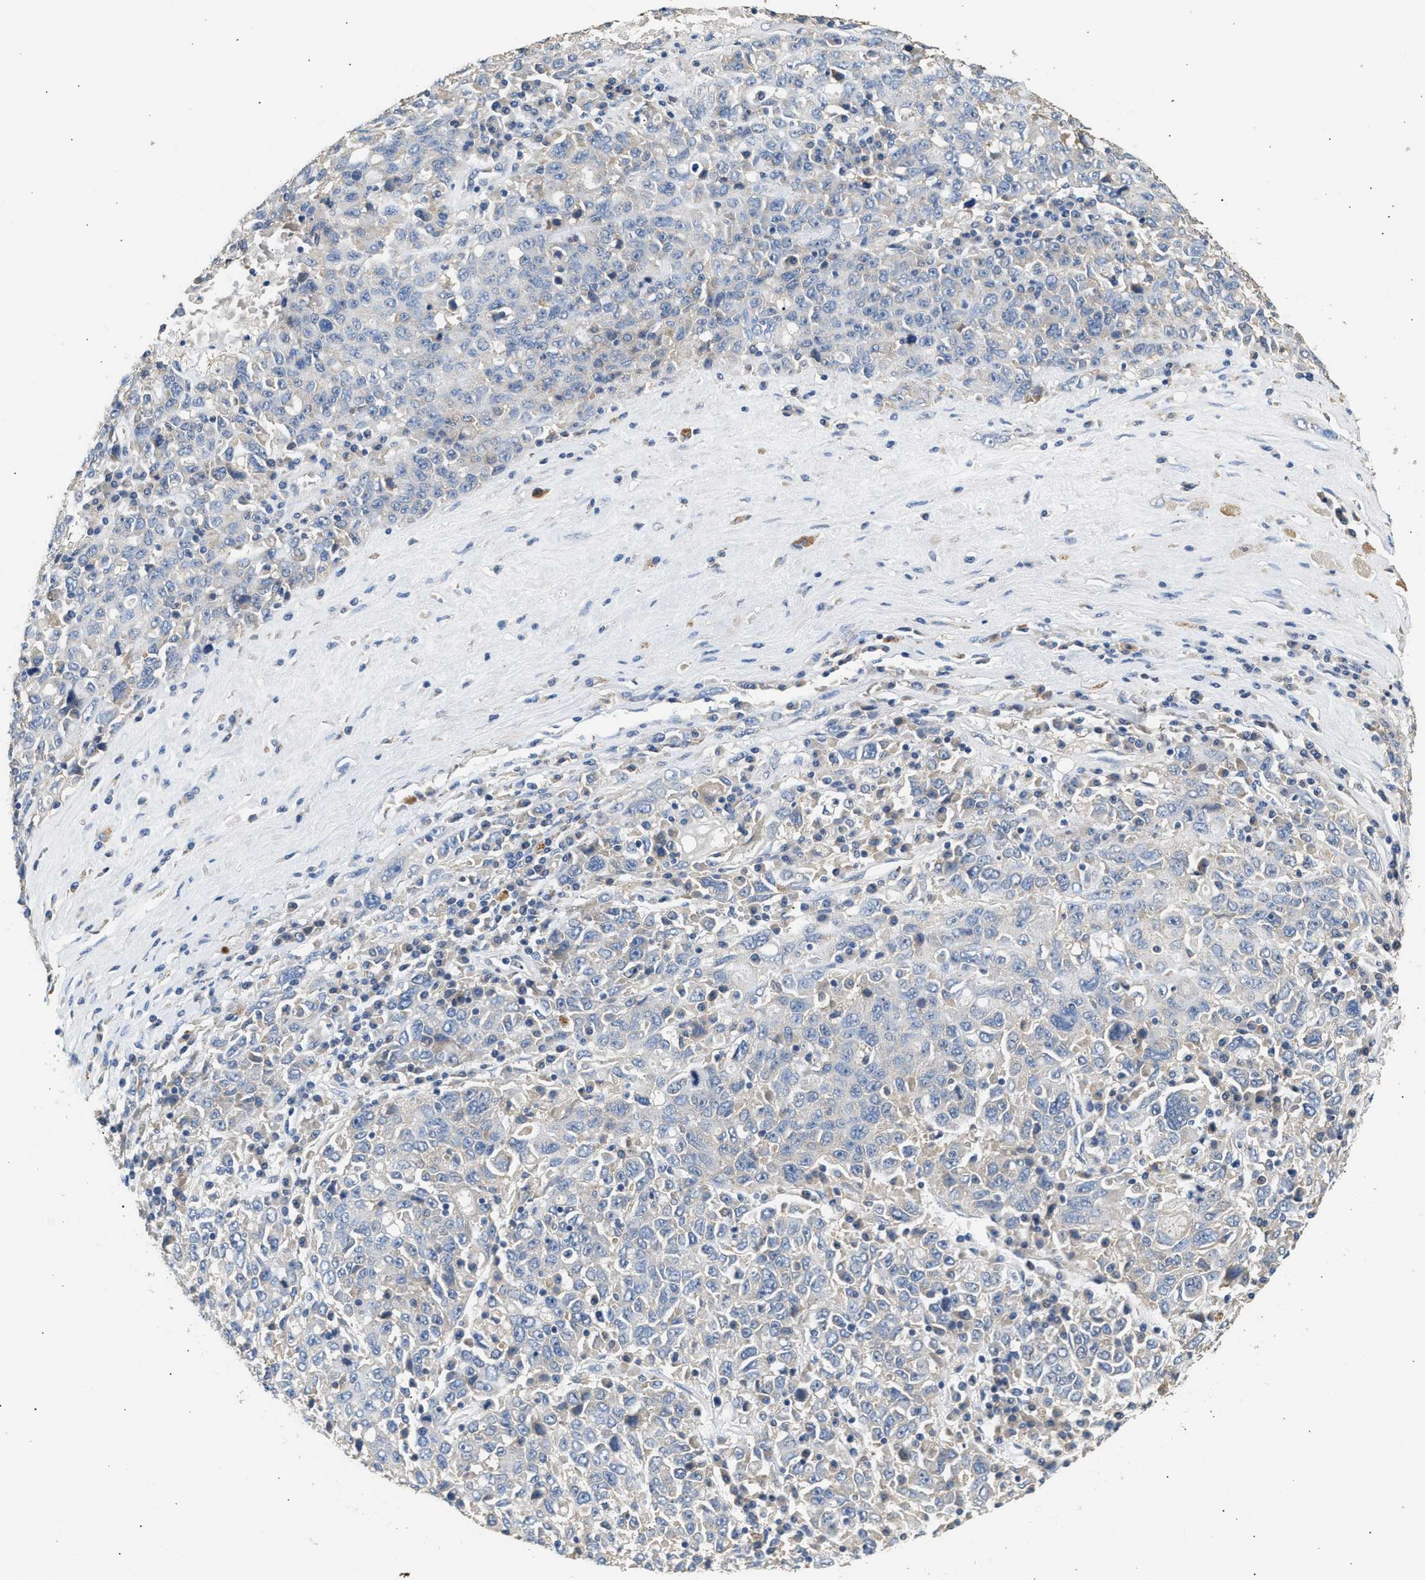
{"staining": {"intensity": "negative", "quantity": "none", "location": "none"}, "tissue": "ovarian cancer", "cell_type": "Tumor cells", "image_type": "cancer", "snomed": [{"axis": "morphology", "description": "Carcinoma, endometroid"}, {"axis": "topography", "description": "Ovary"}], "caption": "Tumor cells show no significant protein staining in ovarian cancer.", "gene": "WDR31", "patient": {"sex": "female", "age": 62}}